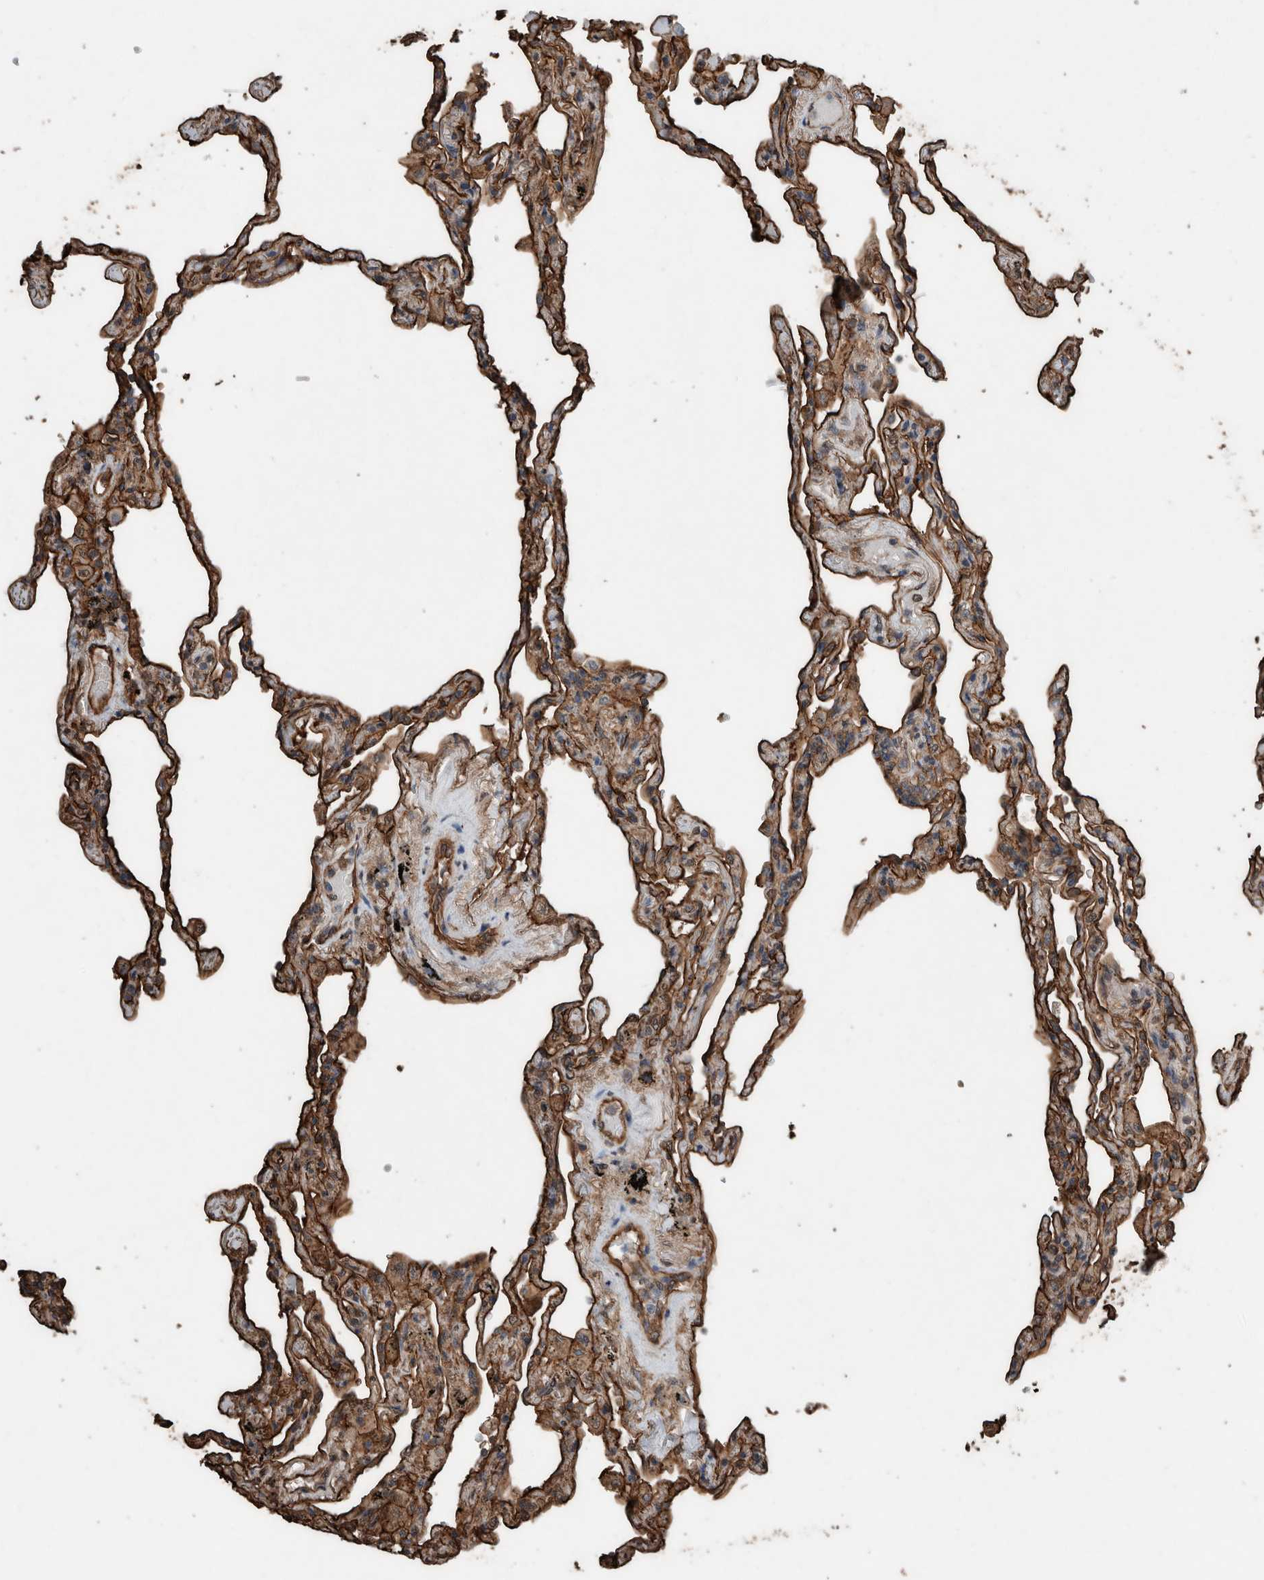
{"staining": {"intensity": "strong", "quantity": ">75%", "location": "cytoplasmic/membranous"}, "tissue": "lung", "cell_type": "Alveolar cells", "image_type": "normal", "snomed": [{"axis": "morphology", "description": "Normal tissue, NOS"}, {"axis": "topography", "description": "Lung"}], "caption": "DAB (3,3'-diaminobenzidine) immunohistochemical staining of benign human lung exhibits strong cytoplasmic/membranous protein expression in approximately >75% of alveolar cells.", "gene": "S100A10", "patient": {"sex": "male", "age": 59}}